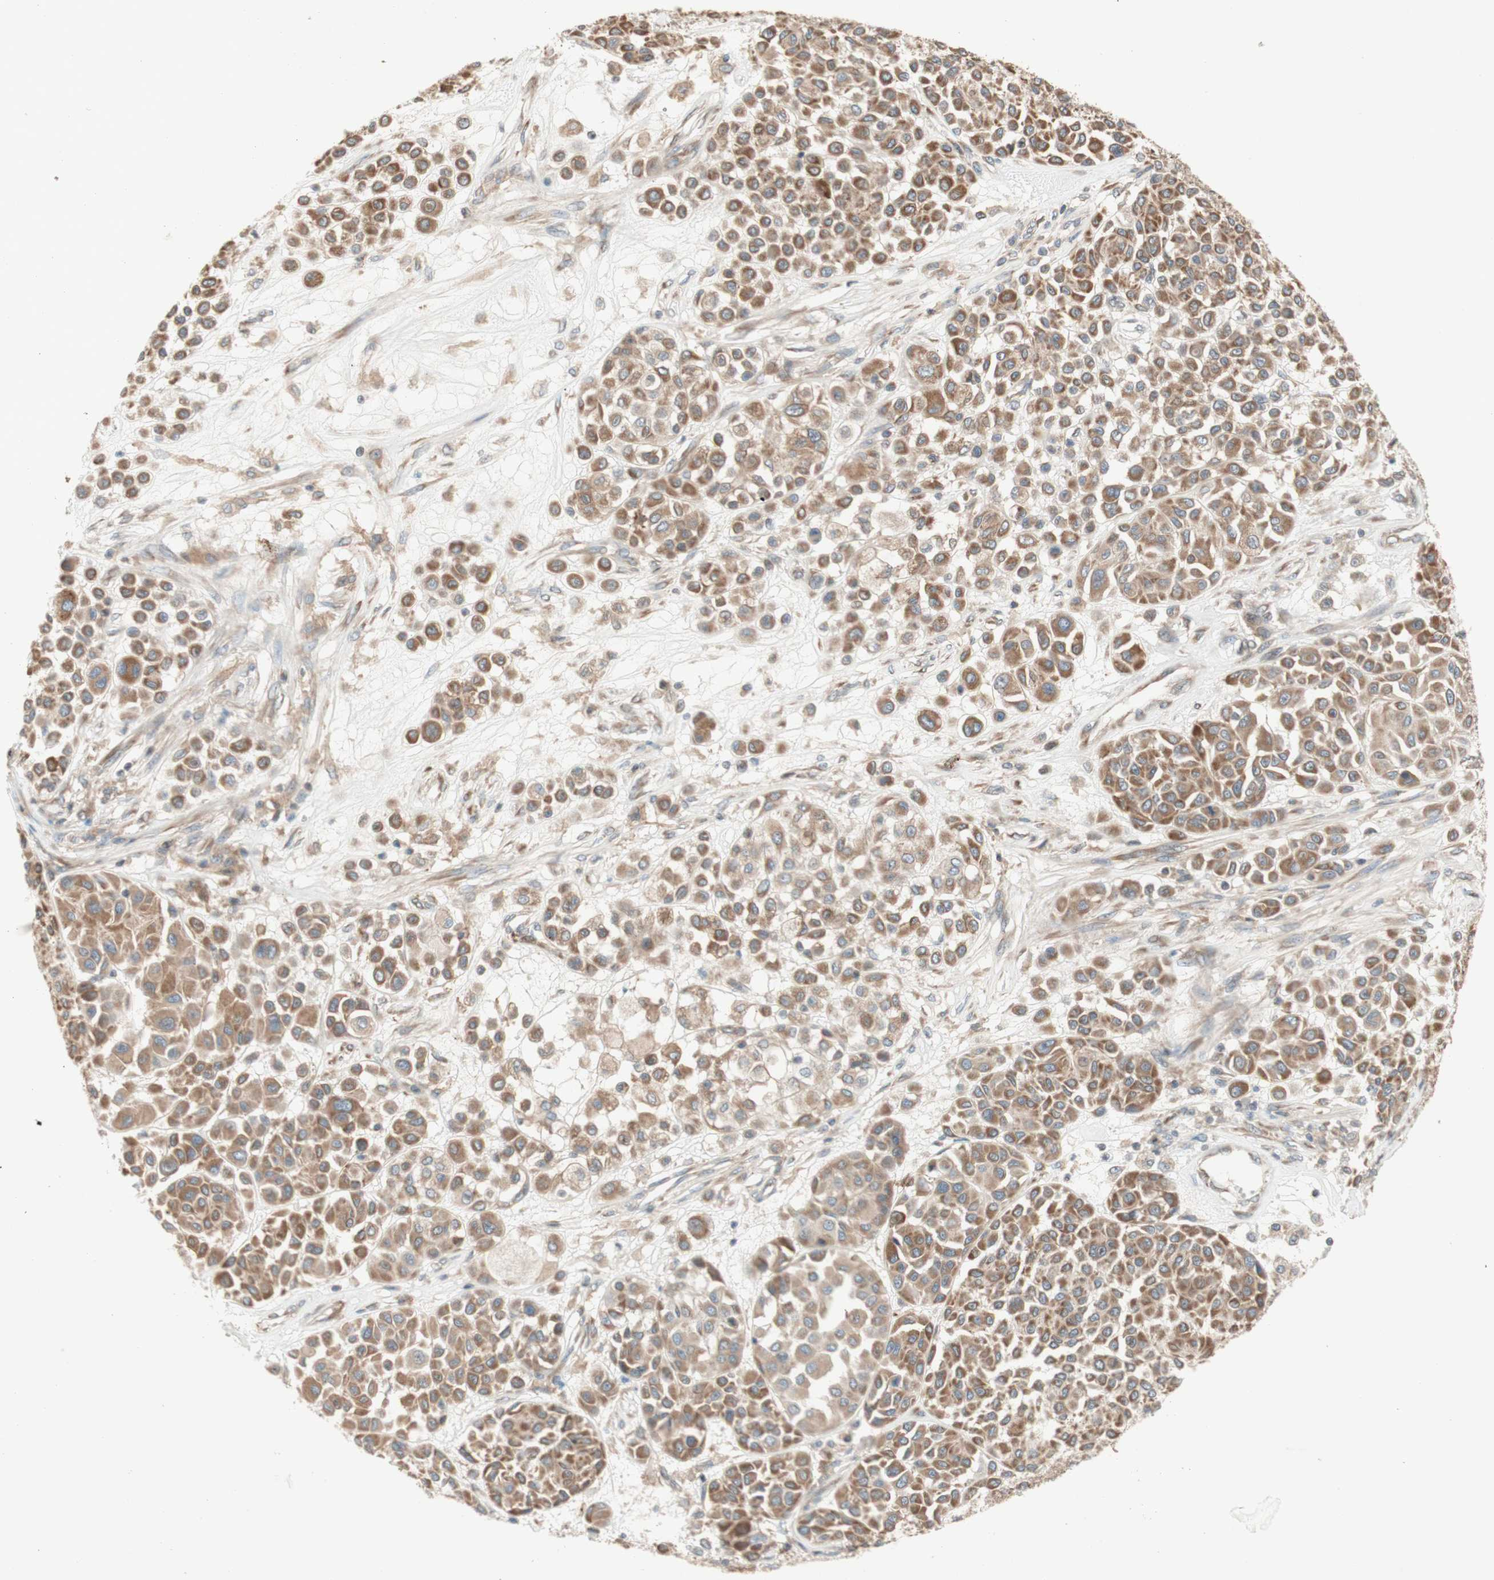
{"staining": {"intensity": "moderate", "quantity": ">75%", "location": "cytoplasmic/membranous"}, "tissue": "melanoma", "cell_type": "Tumor cells", "image_type": "cancer", "snomed": [{"axis": "morphology", "description": "Malignant melanoma, Metastatic site"}, {"axis": "topography", "description": "Soft tissue"}], "caption": "Malignant melanoma (metastatic site) tissue shows moderate cytoplasmic/membranous staining in about >75% of tumor cells, visualized by immunohistochemistry.", "gene": "SOCS2", "patient": {"sex": "male", "age": 41}}